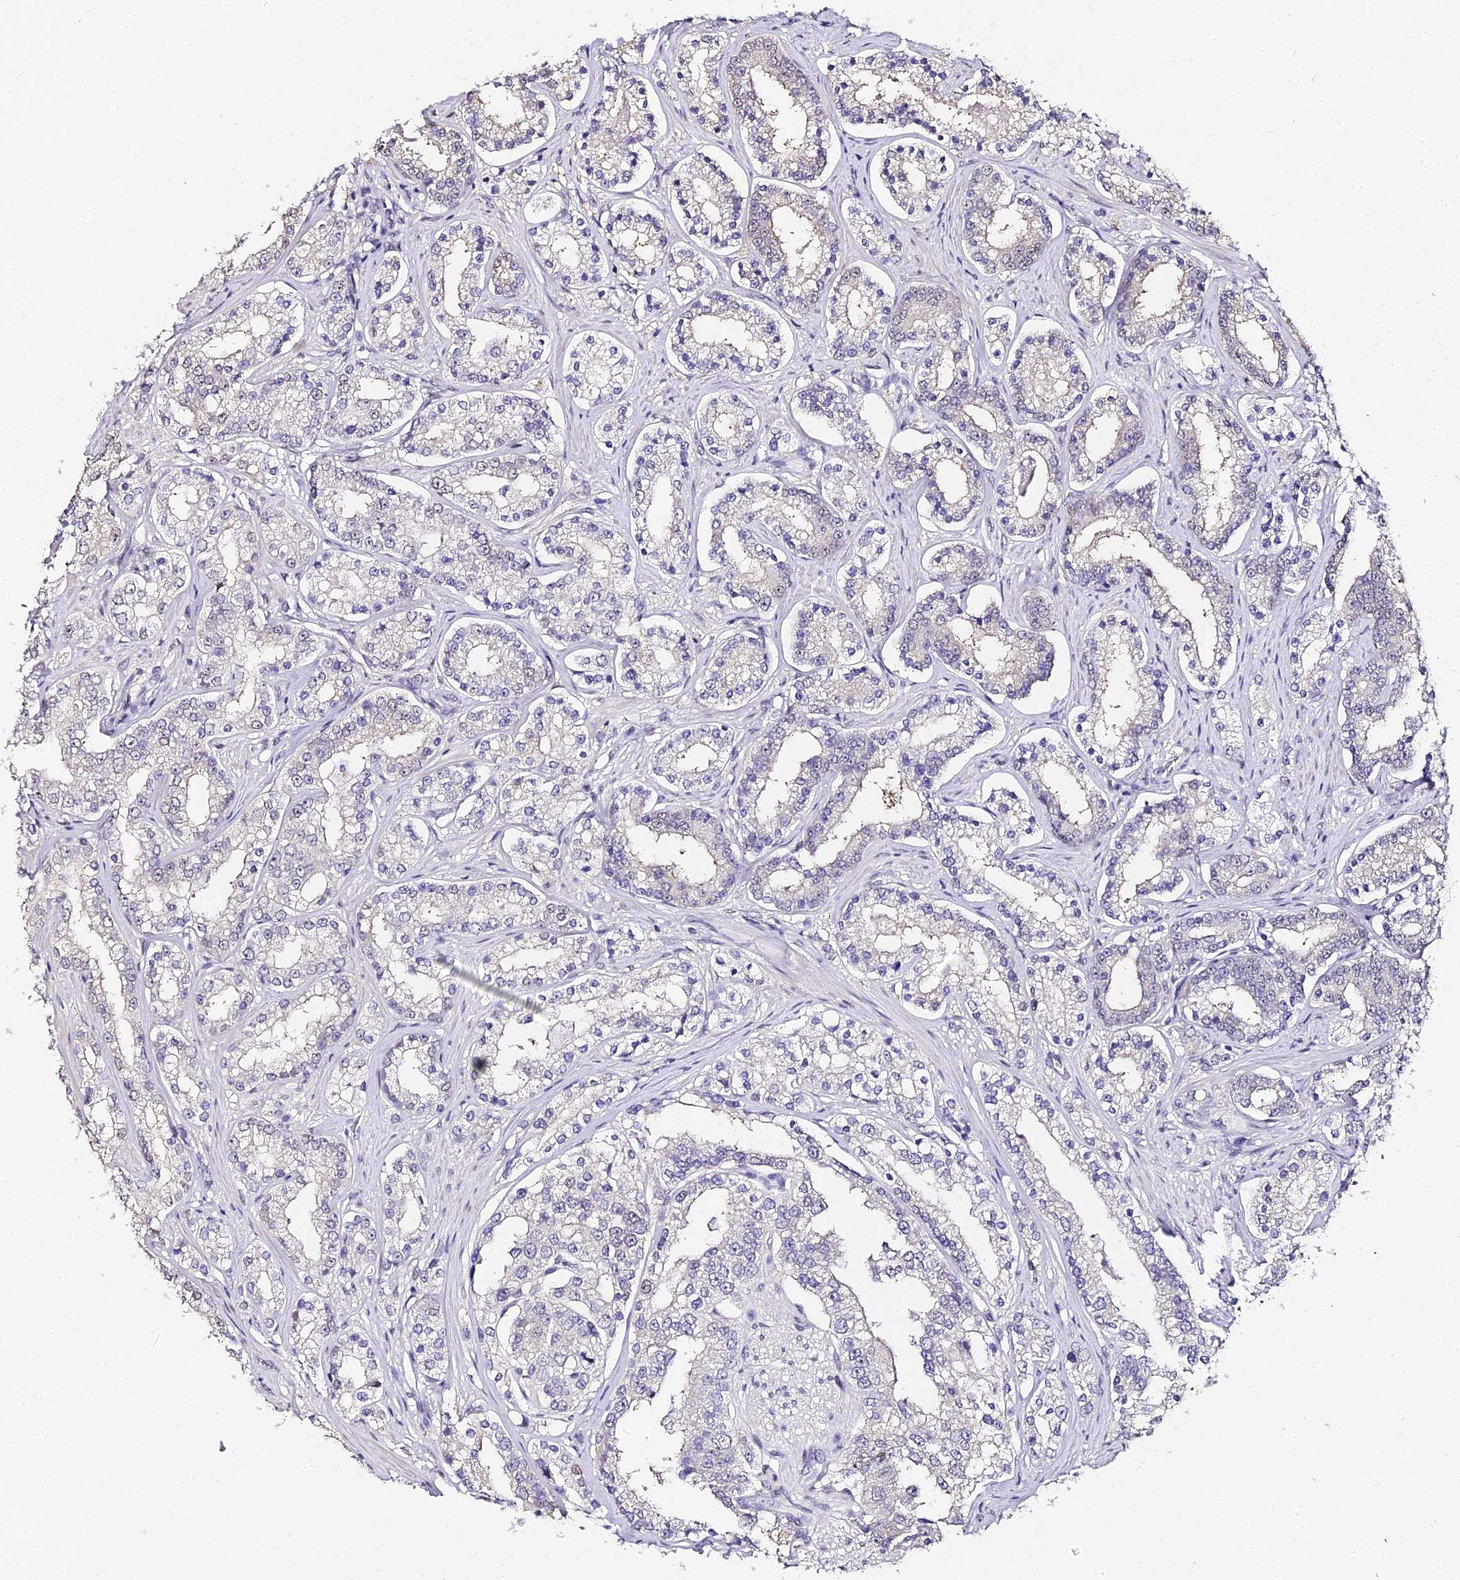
{"staining": {"intensity": "negative", "quantity": "none", "location": "none"}, "tissue": "prostate cancer", "cell_type": "Tumor cells", "image_type": "cancer", "snomed": [{"axis": "morphology", "description": "Normal tissue, NOS"}, {"axis": "morphology", "description": "Adenocarcinoma, High grade"}, {"axis": "topography", "description": "Prostate"}], "caption": "Human prostate high-grade adenocarcinoma stained for a protein using IHC displays no positivity in tumor cells.", "gene": "ABHD14A-ACY1", "patient": {"sex": "male", "age": 83}}